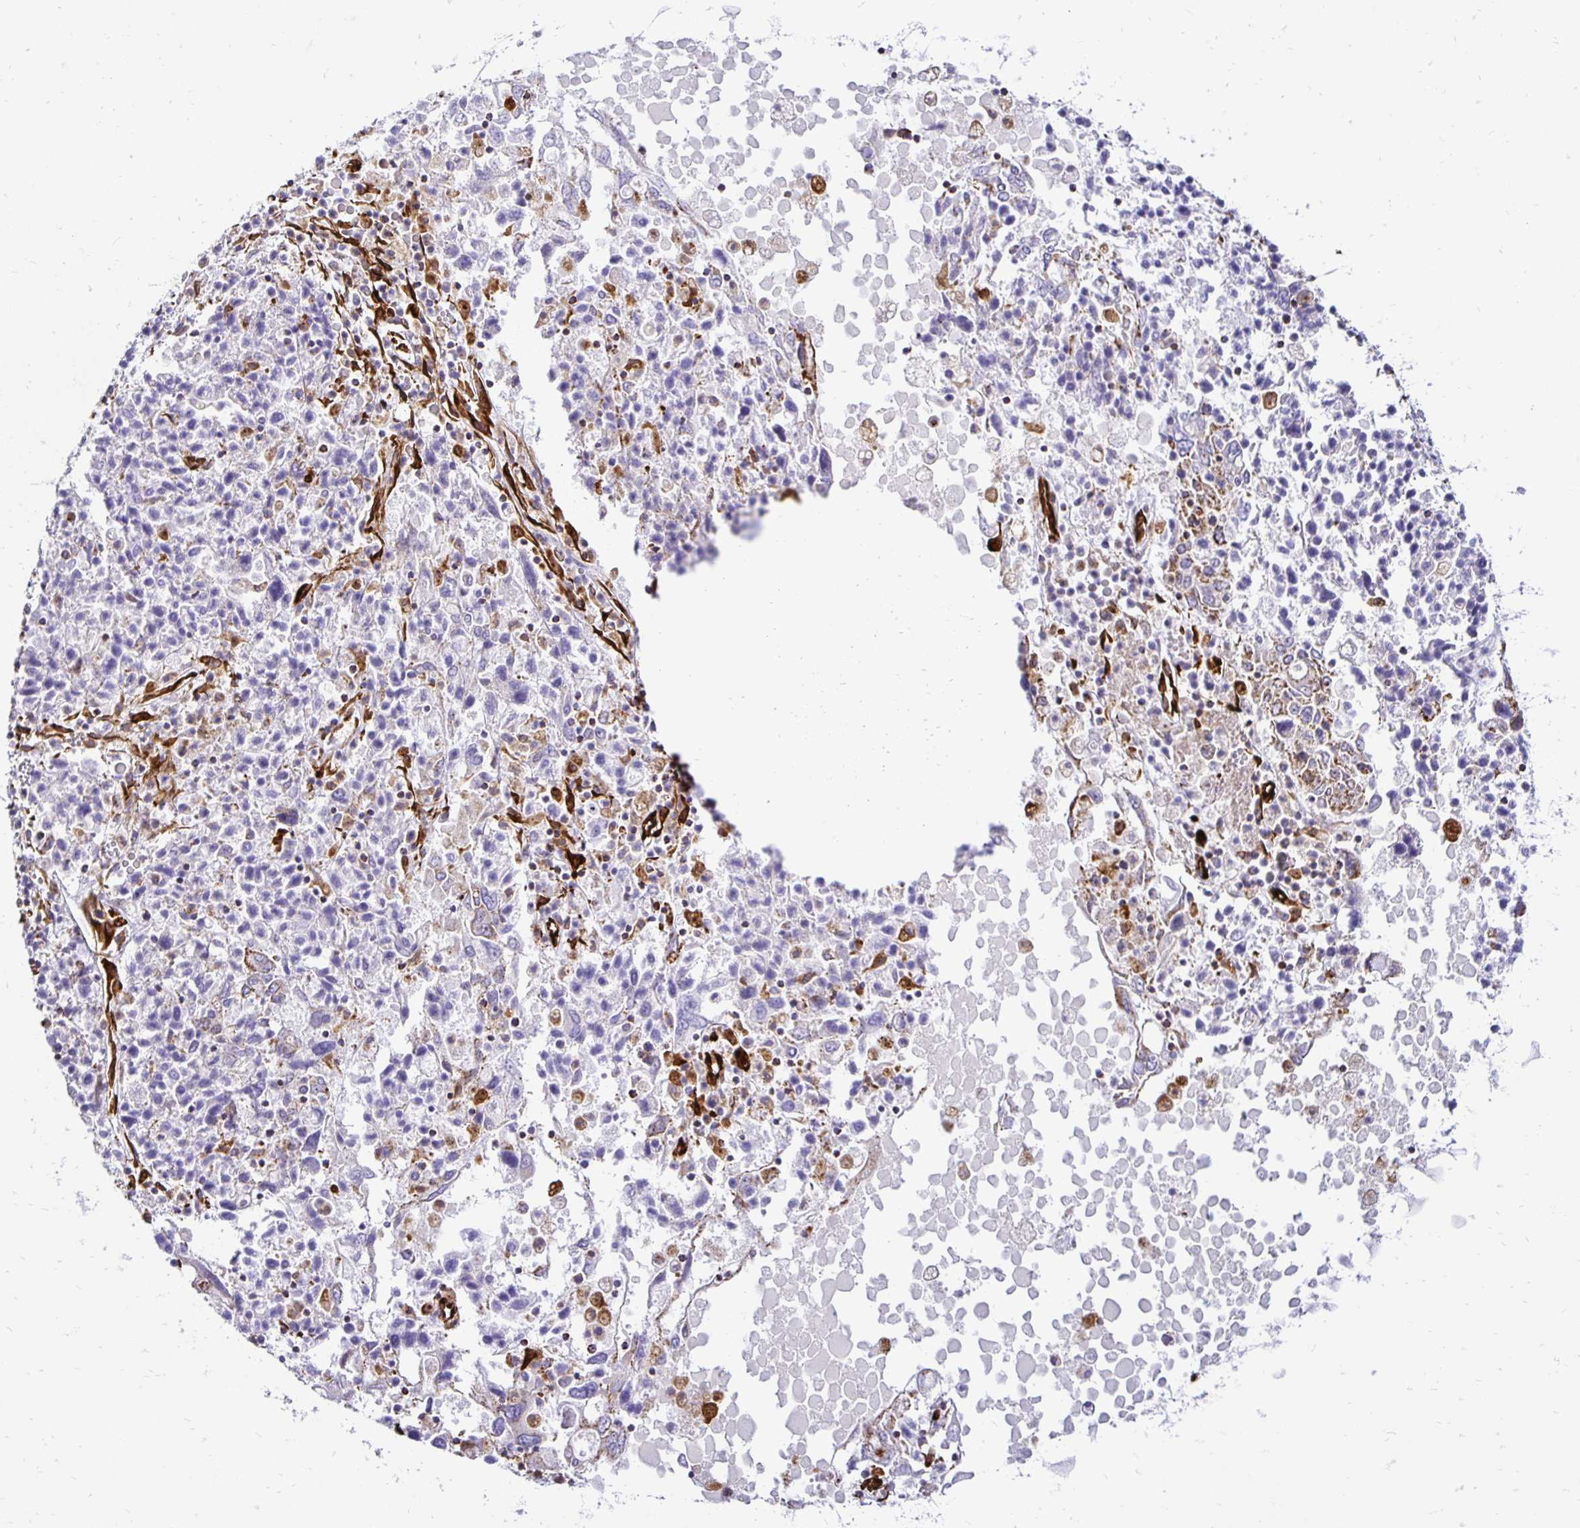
{"staining": {"intensity": "negative", "quantity": "none", "location": "none"}, "tissue": "ovarian cancer", "cell_type": "Tumor cells", "image_type": "cancer", "snomed": [{"axis": "morphology", "description": "Carcinoma, endometroid"}, {"axis": "topography", "description": "Ovary"}], "caption": "Ovarian cancer (endometroid carcinoma) stained for a protein using immunohistochemistry (IHC) exhibits no positivity tumor cells.", "gene": "PLAAT2", "patient": {"sex": "female", "age": 62}}